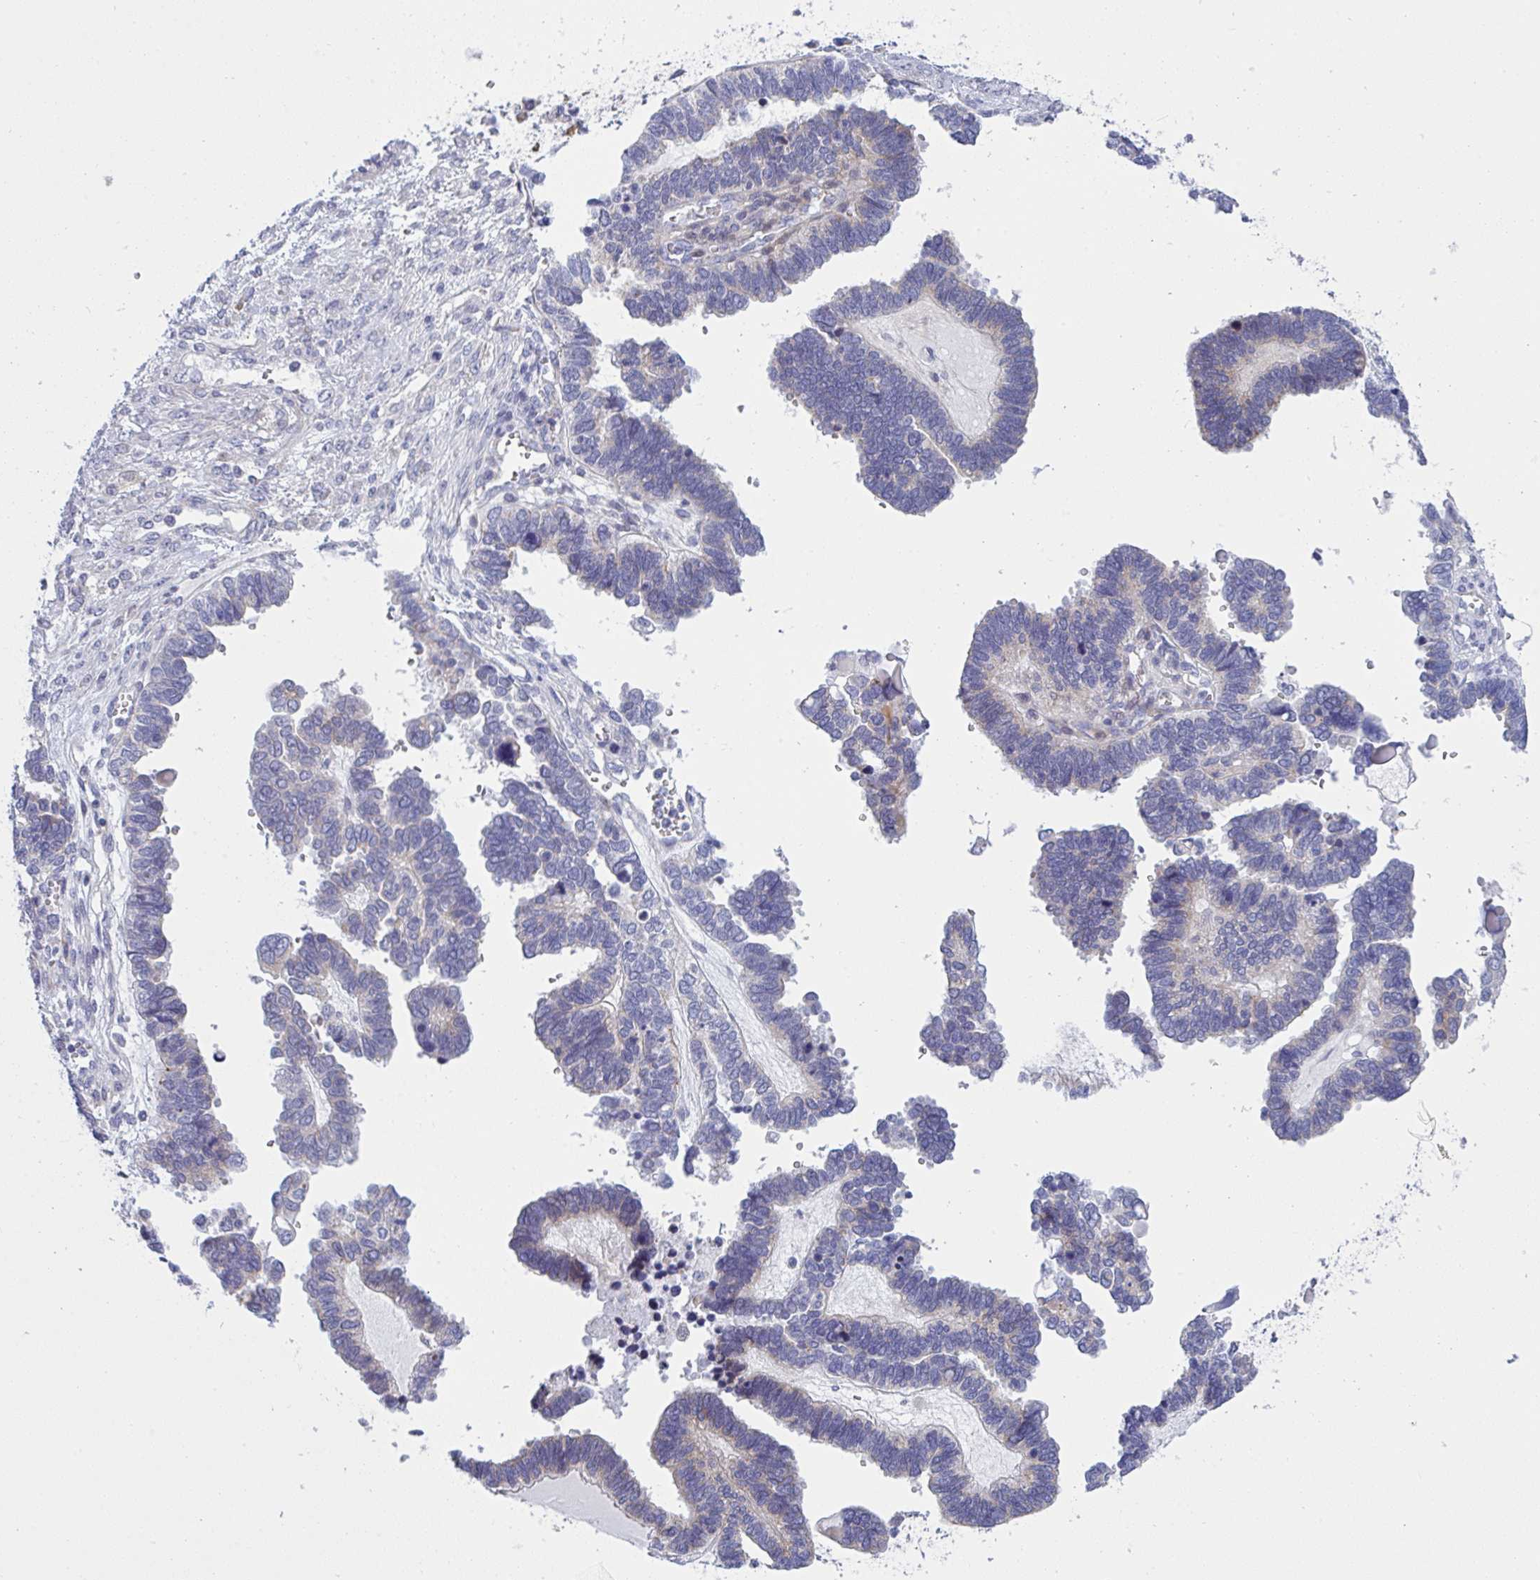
{"staining": {"intensity": "negative", "quantity": "none", "location": "none"}, "tissue": "ovarian cancer", "cell_type": "Tumor cells", "image_type": "cancer", "snomed": [{"axis": "morphology", "description": "Cystadenocarcinoma, serous, NOS"}, {"axis": "topography", "description": "Ovary"}], "caption": "Protein analysis of ovarian cancer exhibits no significant positivity in tumor cells.", "gene": "NTN1", "patient": {"sex": "female", "age": 51}}